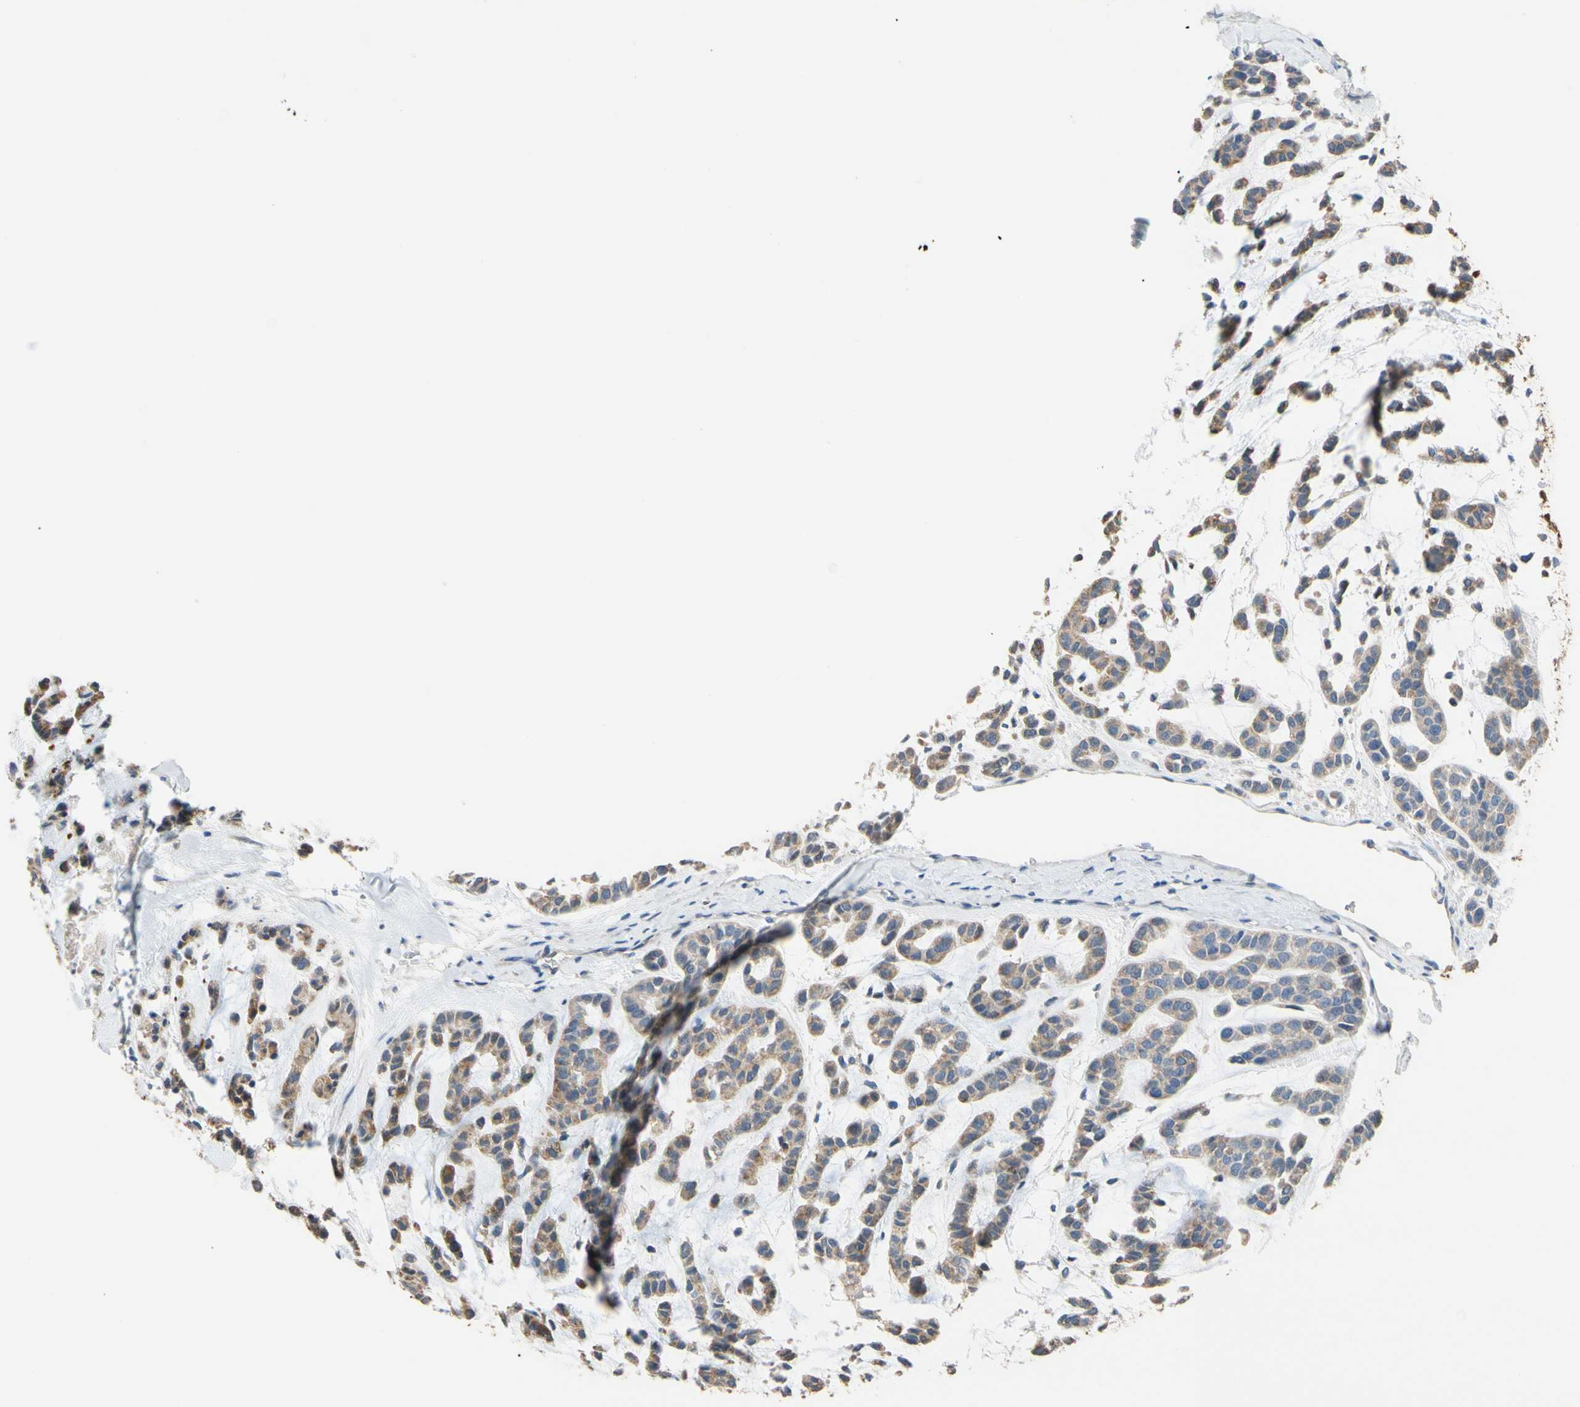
{"staining": {"intensity": "moderate", "quantity": ">75%", "location": "cytoplasmic/membranous"}, "tissue": "head and neck cancer", "cell_type": "Tumor cells", "image_type": "cancer", "snomed": [{"axis": "morphology", "description": "Adenocarcinoma, NOS"}, {"axis": "morphology", "description": "Adenoma, NOS"}, {"axis": "topography", "description": "Head-Neck"}], "caption": "Immunohistochemistry (IHC) image of neoplastic tissue: adenocarcinoma (head and neck) stained using immunohistochemistry reveals medium levels of moderate protein expression localized specifically in the cytoplasmic/membranous of tumor cells, appearing as a cytoplasmic/membranous brown color.", "gene": "ALDH1A2", "patient": {"sex": "female", "age": 55}}